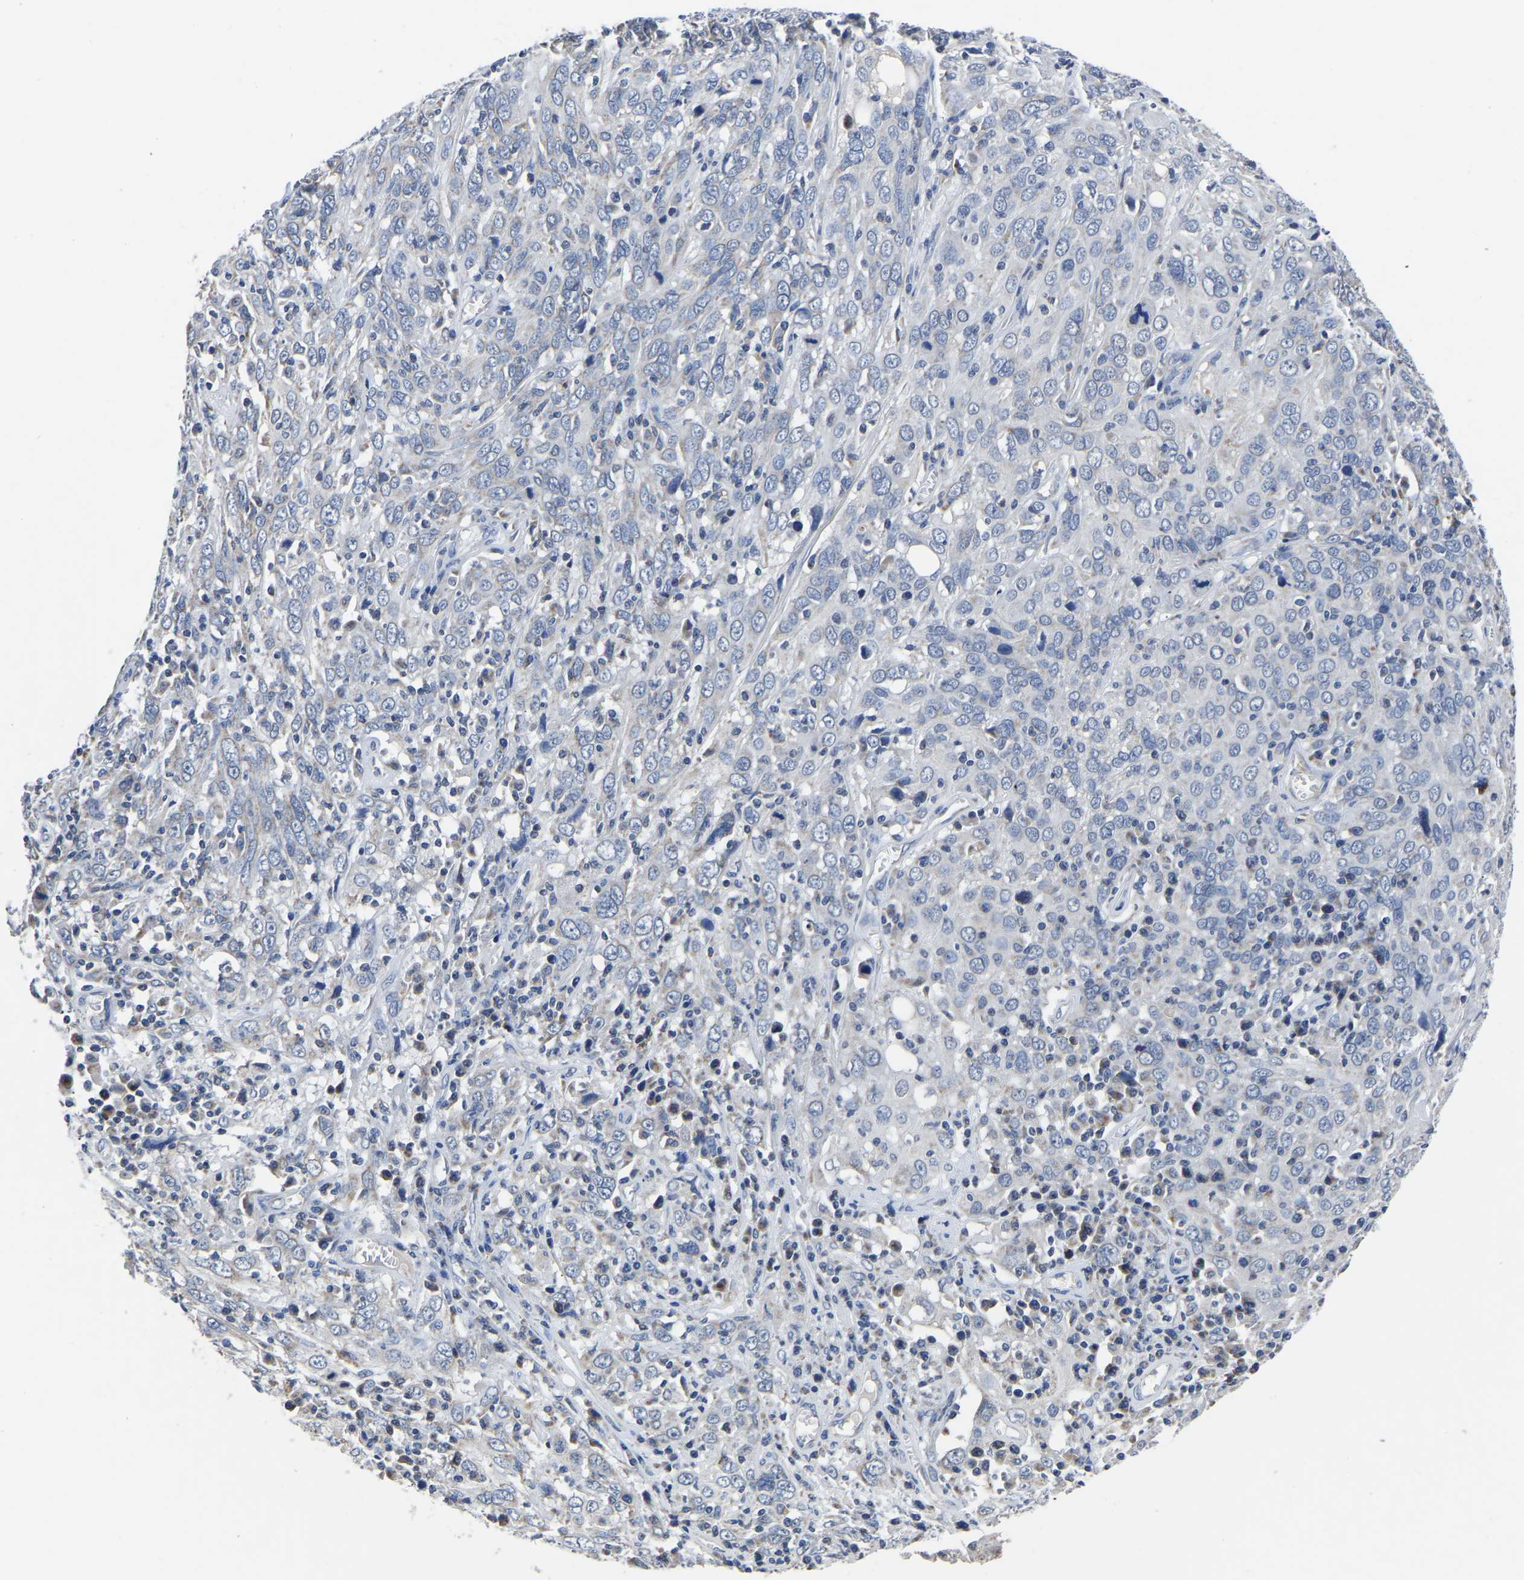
{"staining": {"intensity": "negative", "quantity": "none", "location": "none"}, "tissue": "cervical cancer", "cell_type": "Tumor cells", "image_type": "cancer", "snomed": [{"axis": "morphology", "description": "Squamous cell carcinoma, NOS"}, {"axis": "topography", "description": "Cervix"}], "caption": "A micrograph of cervical cancer (squamous cell carcinoma) stained for a protein shows no brown staining in tumor cells.", "gene": "FGD5", "patient": {"sex": "female", "age": 46}}